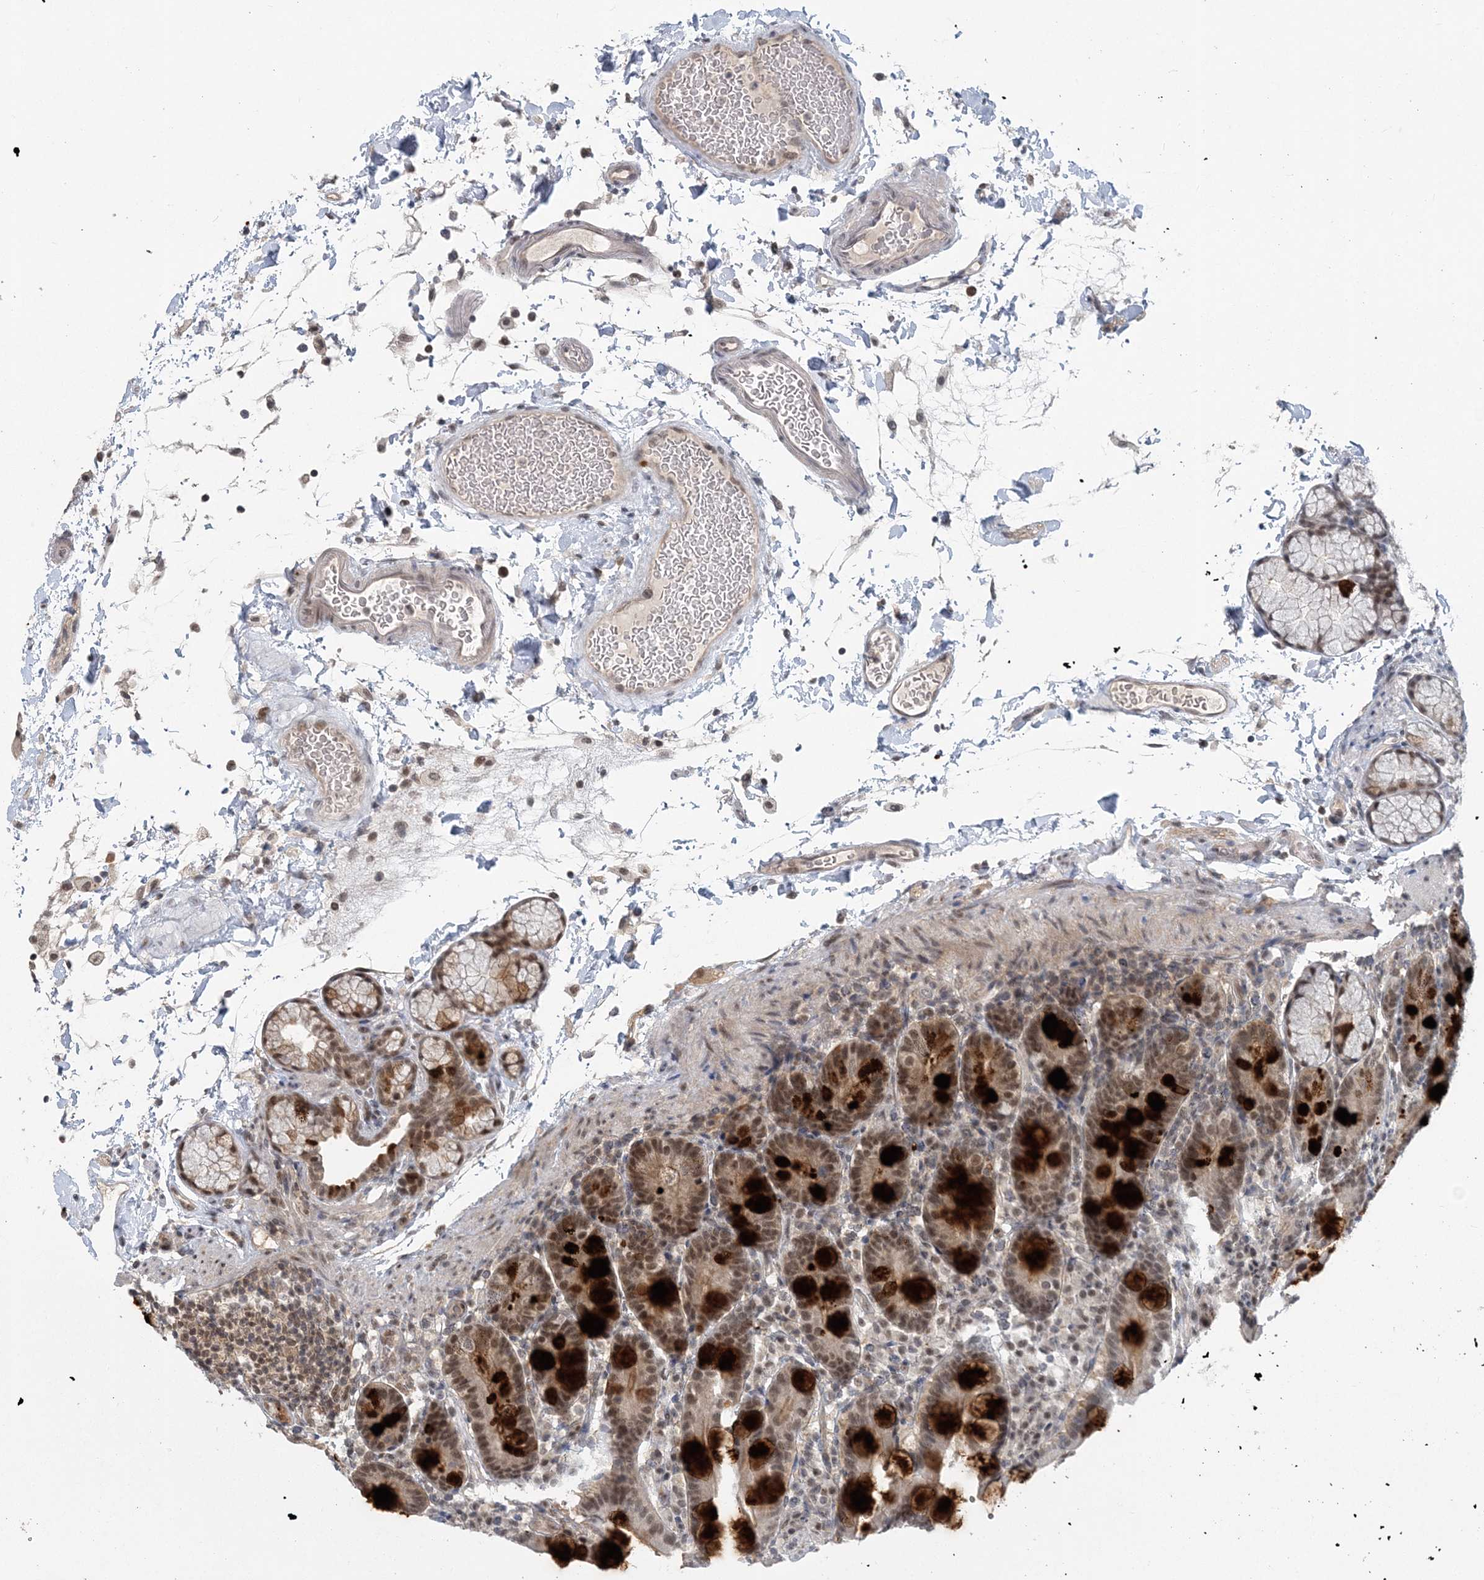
{"staining": {"intensity": "strong", "quantity": ">75%", "location": "cytoplasmic/membranous,nuclear"}, "tissue": "duodenum", "cell_type": "Glandular cells", "image_type": "normal", "snomed": [{"axis": "morphology", "description": "Normal tissue, NOS"}, {"axis": "topography", "description": "Small intestine, NOS"}], "caption": "Brown immunohistochemical staining in benign duodenum reveals strong cytoplasmic/membranous,nuclear expression in about >75% of glandular cells.", "gene": "COPS7B", "patient": {"sex": "female", "age": 71}}